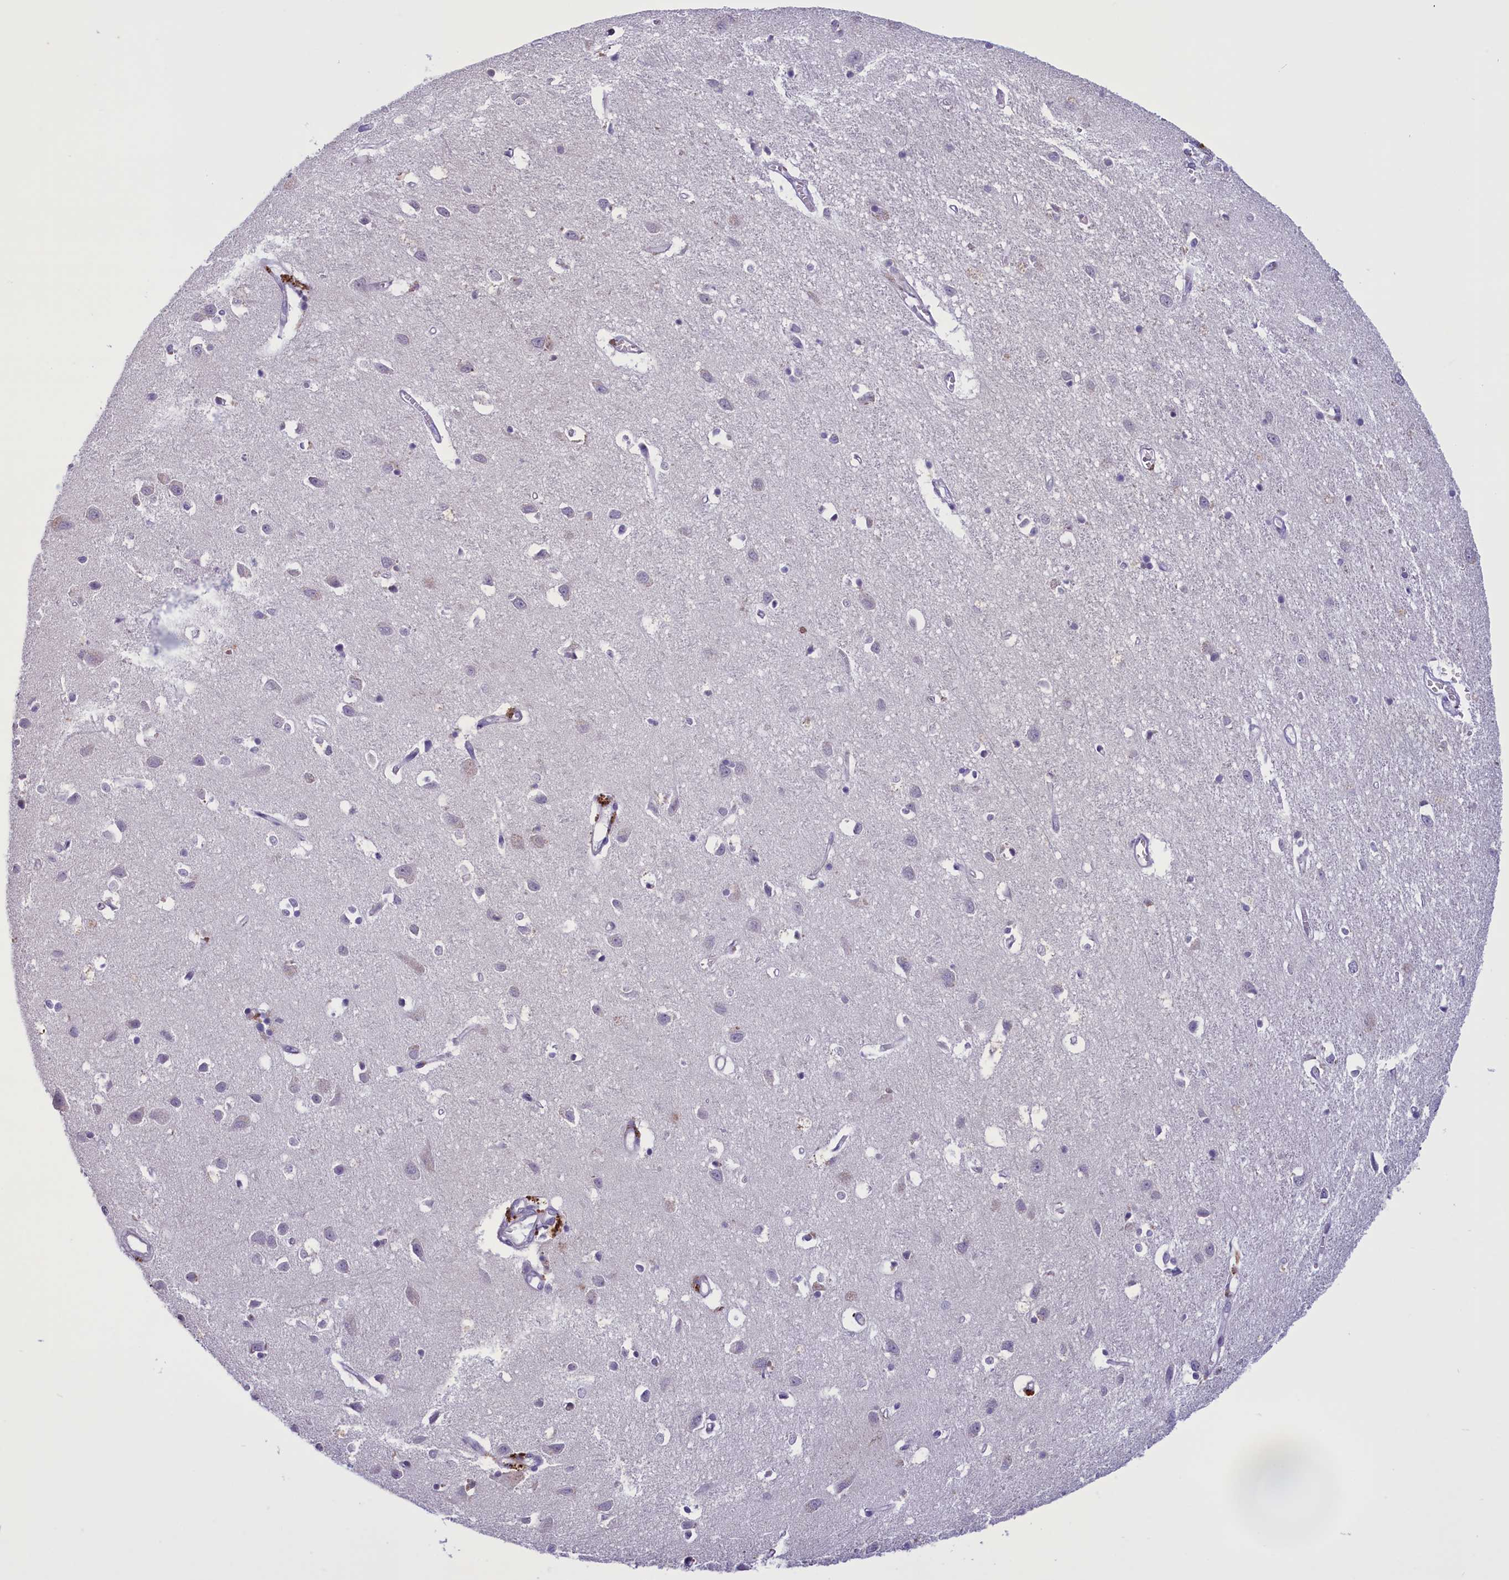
{"staining": {"intensity": "negative", "quantity": "none", "location": "none"}, "tissue": "cerebral cortex", "cell_type": "Endothelial cells", "image_type": "normal", "snomed": [{"axis": "morphology", "description": "Normal tissue, NOS"}, {"axis": "topography", "description": "Cerebral cortex"}], "caption": "This is a image of immunohistochemistry (IHC) staining of benign cerebral cortex, which shows no positivity in endothelial cells. The staining was performed using DAB to visualize the protein expression in brown, while the nuclei were stained in blue with hematoxylin (Magnification: 20x).", "gene": "ELOA2", "patient": {"sex": "female", "age": 64}}